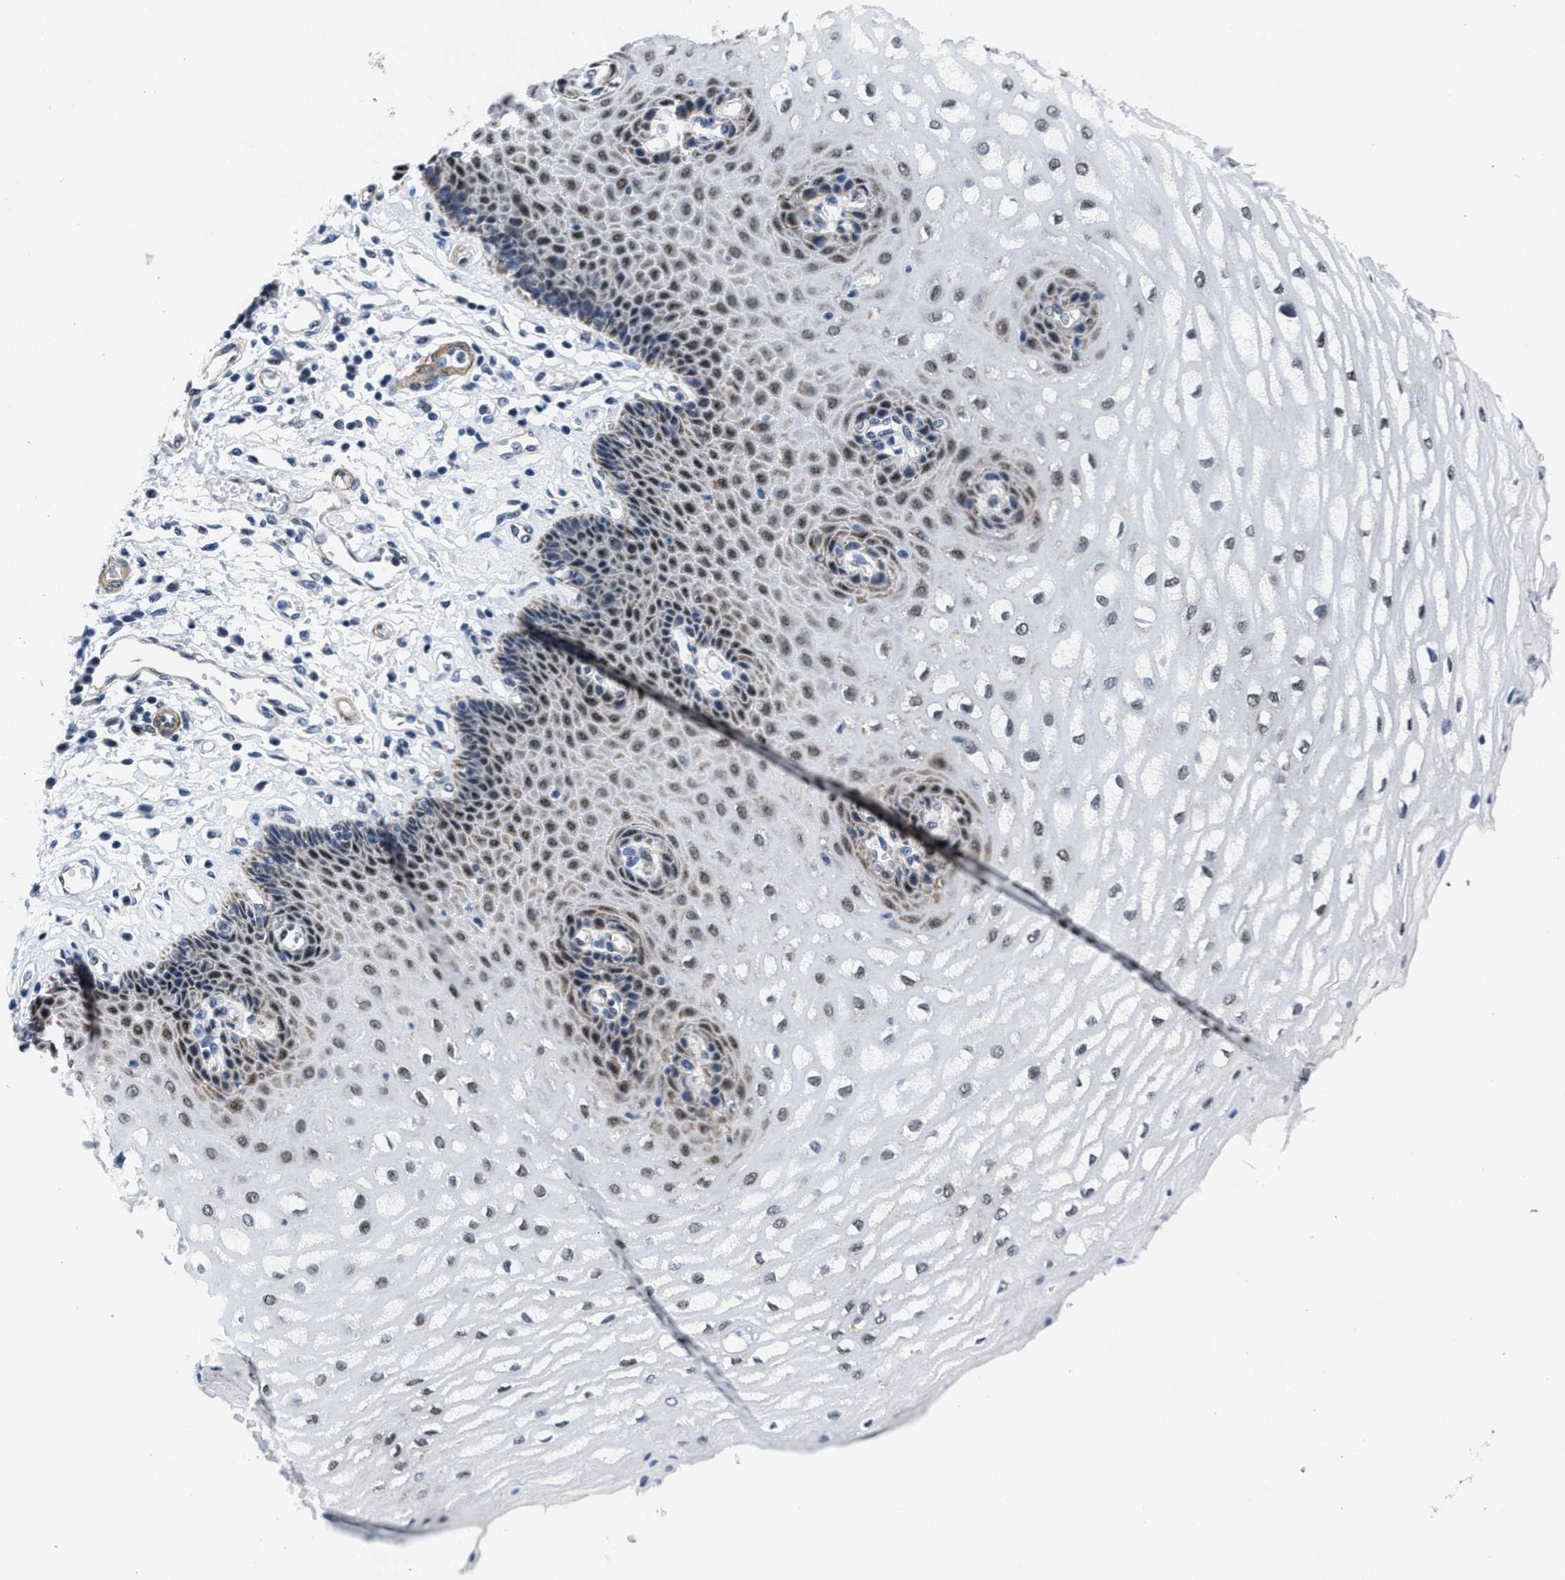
{"staining": {"intensity": "moderate", "quantity": "25%-75%", "location": "nuclear"}, "tissue": "esophagus", "cell_type": "Squamous epithelial cells", "image_type": "normal", "snomed": [{"axis": "morphology", "description": "Normal tissue, NOS"}, {"axis": "topography", "description": "Esophagus"}], "caption": "Immunohistochemistry (DAB (3,3'-diaminobenzidine)) staining of normal esophagus reveals moderate nuclear protein positivity in approximately 25%-75% of squamous epithelial cells.", "gene": "ID3", "patient": {"sex": "male", "age": 54}}